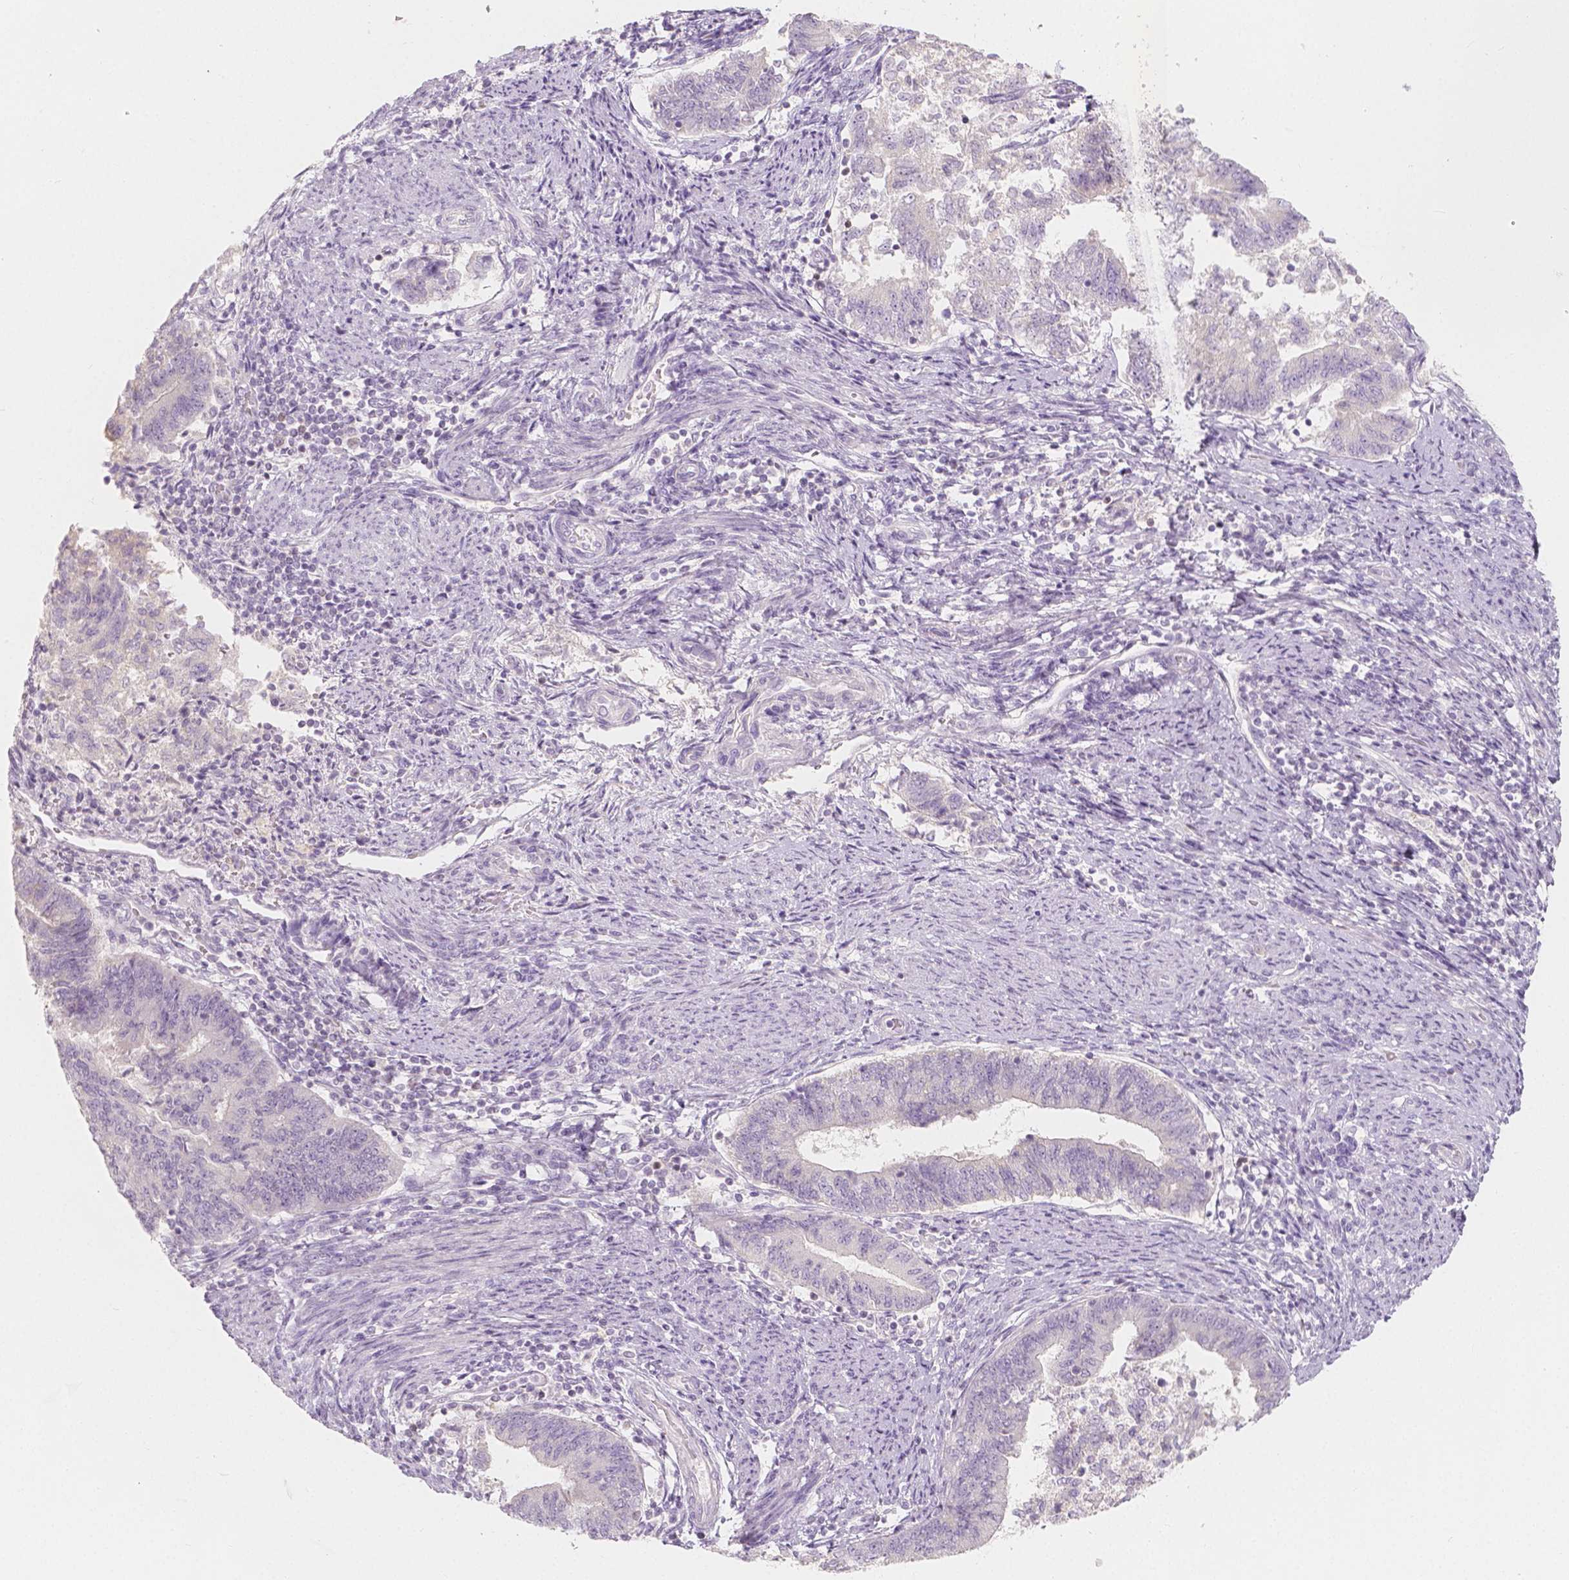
{"staining": {"intensity": "negative", "quantity": "none", "location": "none"}, "tissue": "endometrial cancer", "cell_type": "Tumor cells", "image_type": "cancer", "snomed": [{"axis": "morphology", "description": "Adenocarcinoma, NOS"}, {"axis": "topography", "description": "Endometrium"}], "caption": "DAB immunohistochemical staining of human endometrial cancer shows no significant staining in tumor cells.", "gene": "BATF", "patient": {"sex": "female", "age": 65}}